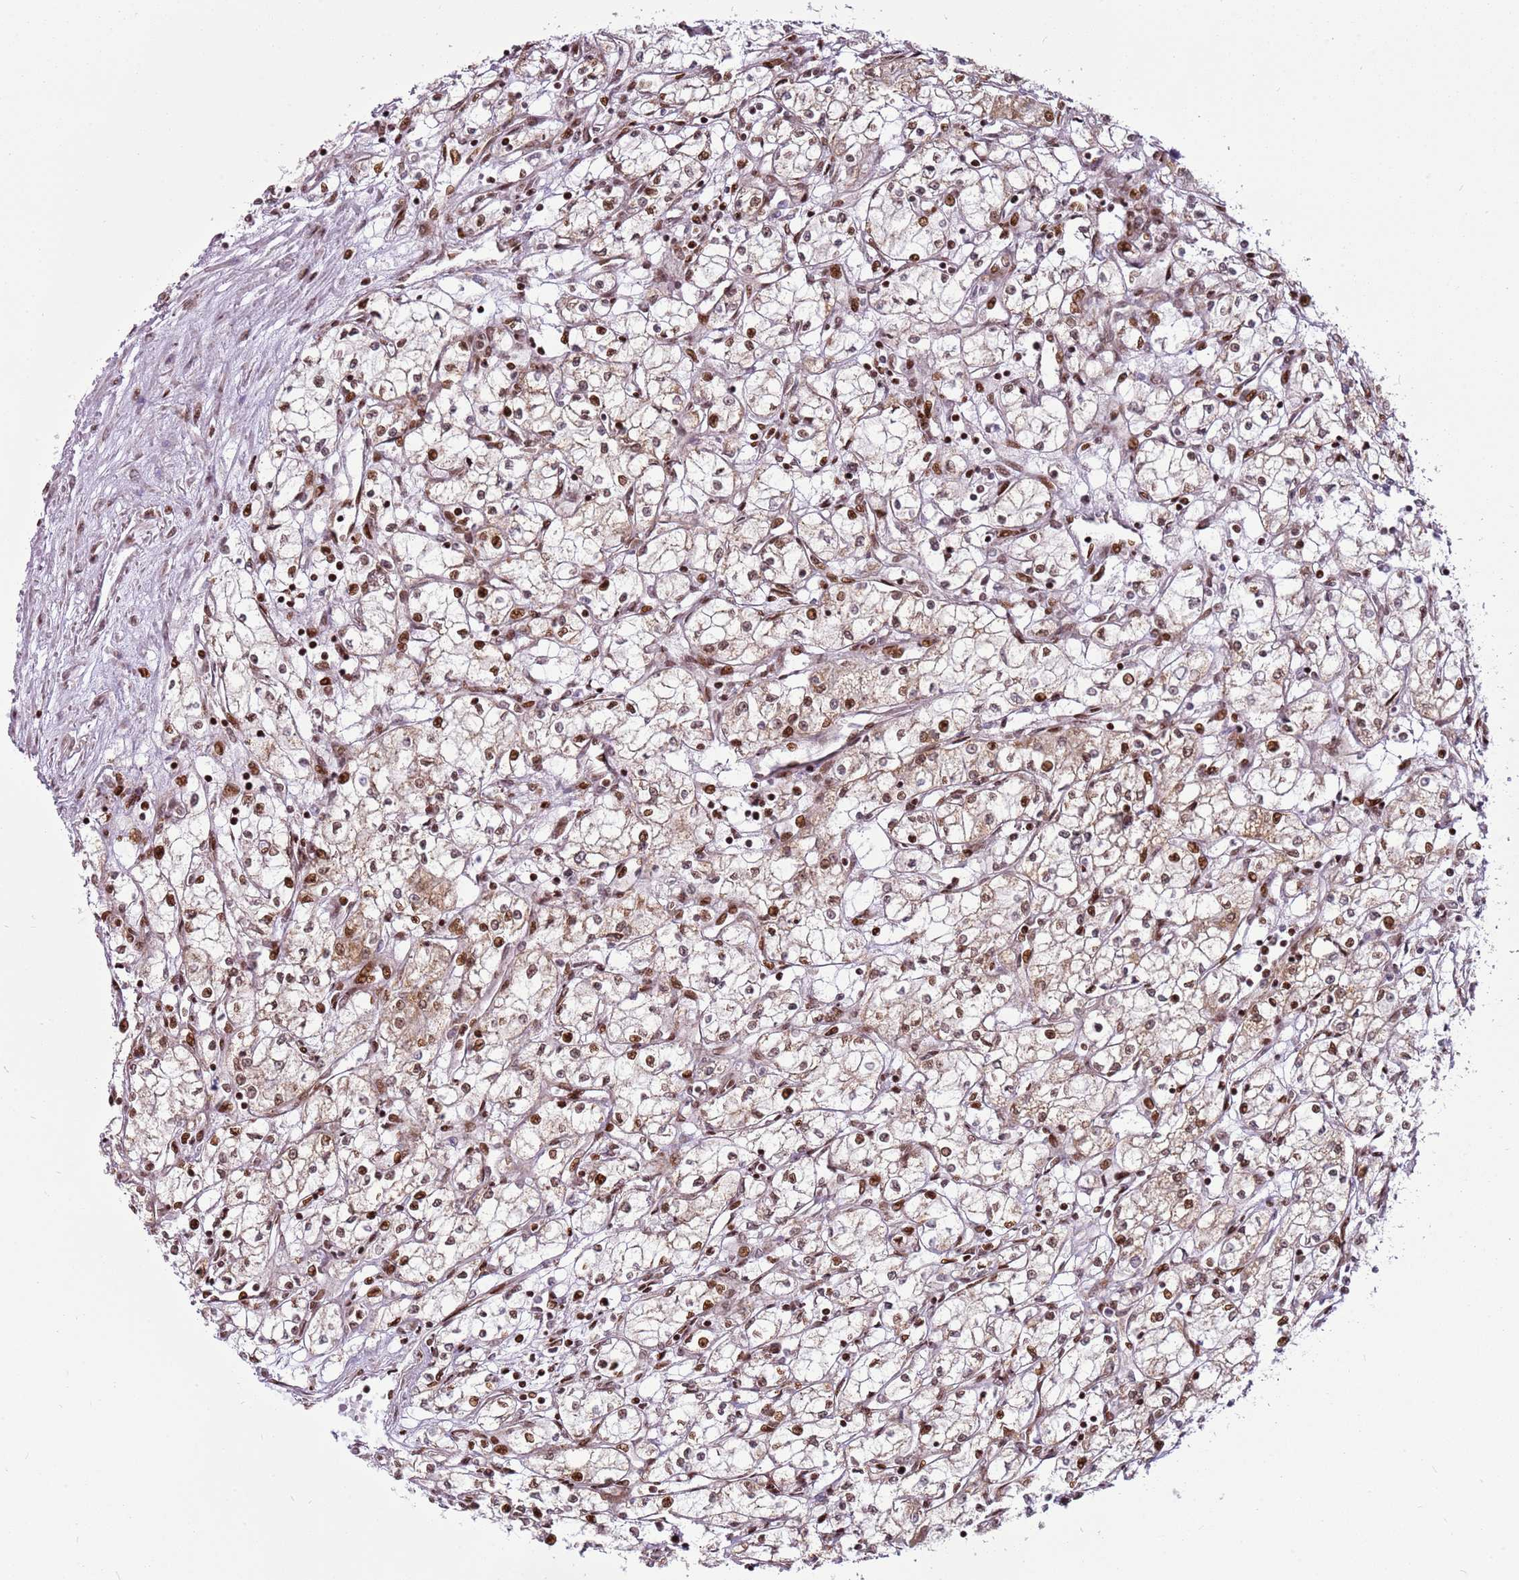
{"staining": {"intensity": "moderate", "quantity": ">75%", "location": "cytoplasmic/membranous,nuclear"}, "tissue": "renal cancer", "cell_type": "Tumor cells", "image_type": "cancer", "snomed": [{"axis": "morphology", "description": "Adenocarcinoma, NOS"}, {"axis": "topography", "description": "Kidney"}], "caption": "Protein expression analysis of renal adenocarcinoma reveals moderate cytoplasmic/membranous and nuclear positivity in approximately >75% of tumor cells.", "gene": "PCTP", "patient": {"sex": "male", "age": 59}}